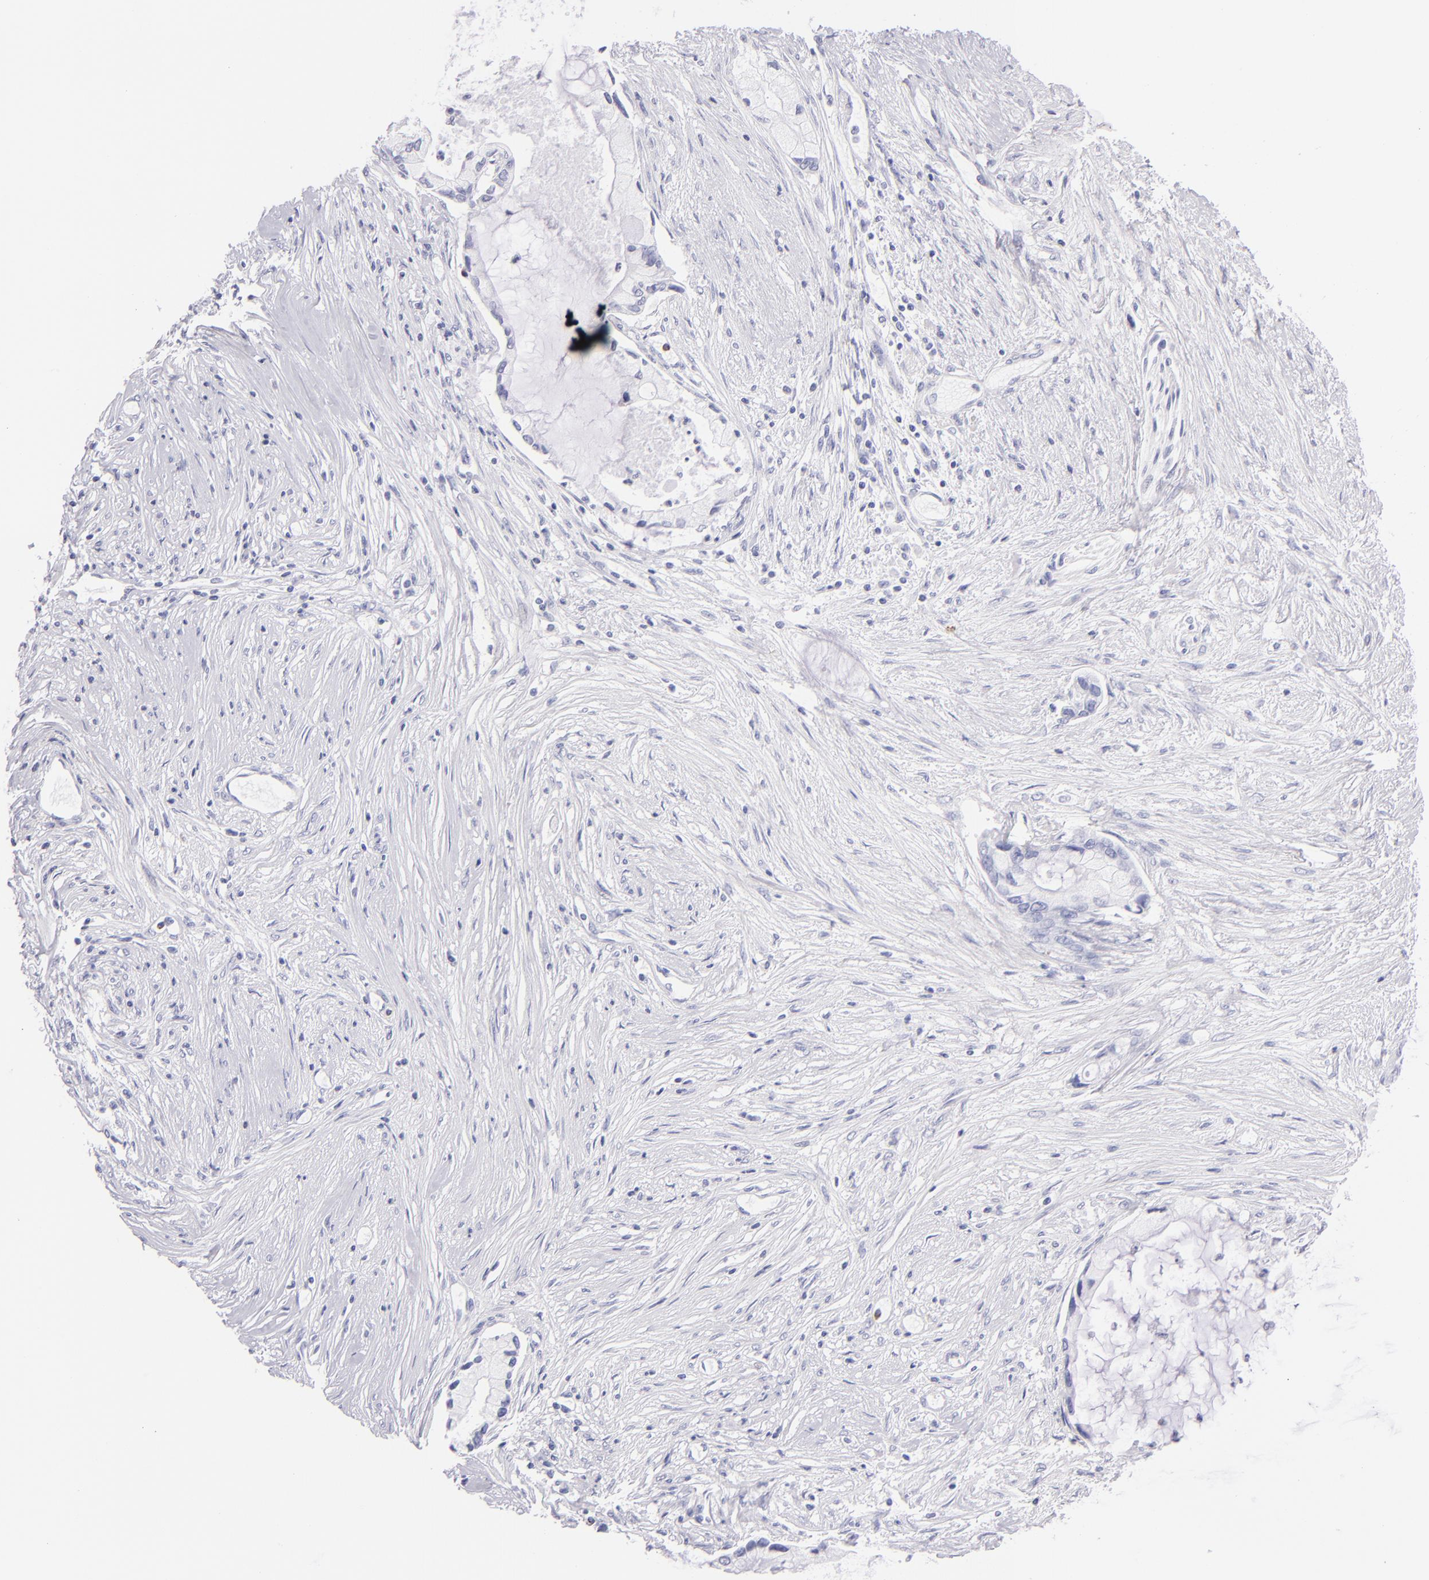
{"staining": {"intensity": "negative", "quantity": "none", "location": "none"}, "tissue": "pancreatic cancer", "cell_type": "Tumor cells", "image_type": "cancer", "snomed": [{"axis": "morphology", "description": "Adenocarcinoma, NOS"}, {"axis": "topography", "description": "Pancreas"}], "caption": "A high-resolution photomicrograph shows IHC staining of adenocarcinoma (pancreatic), which exhibits no significant positivity in tumor cells.", "gene": "PRF1", "patient": {"sex": "female", "age": 59}}